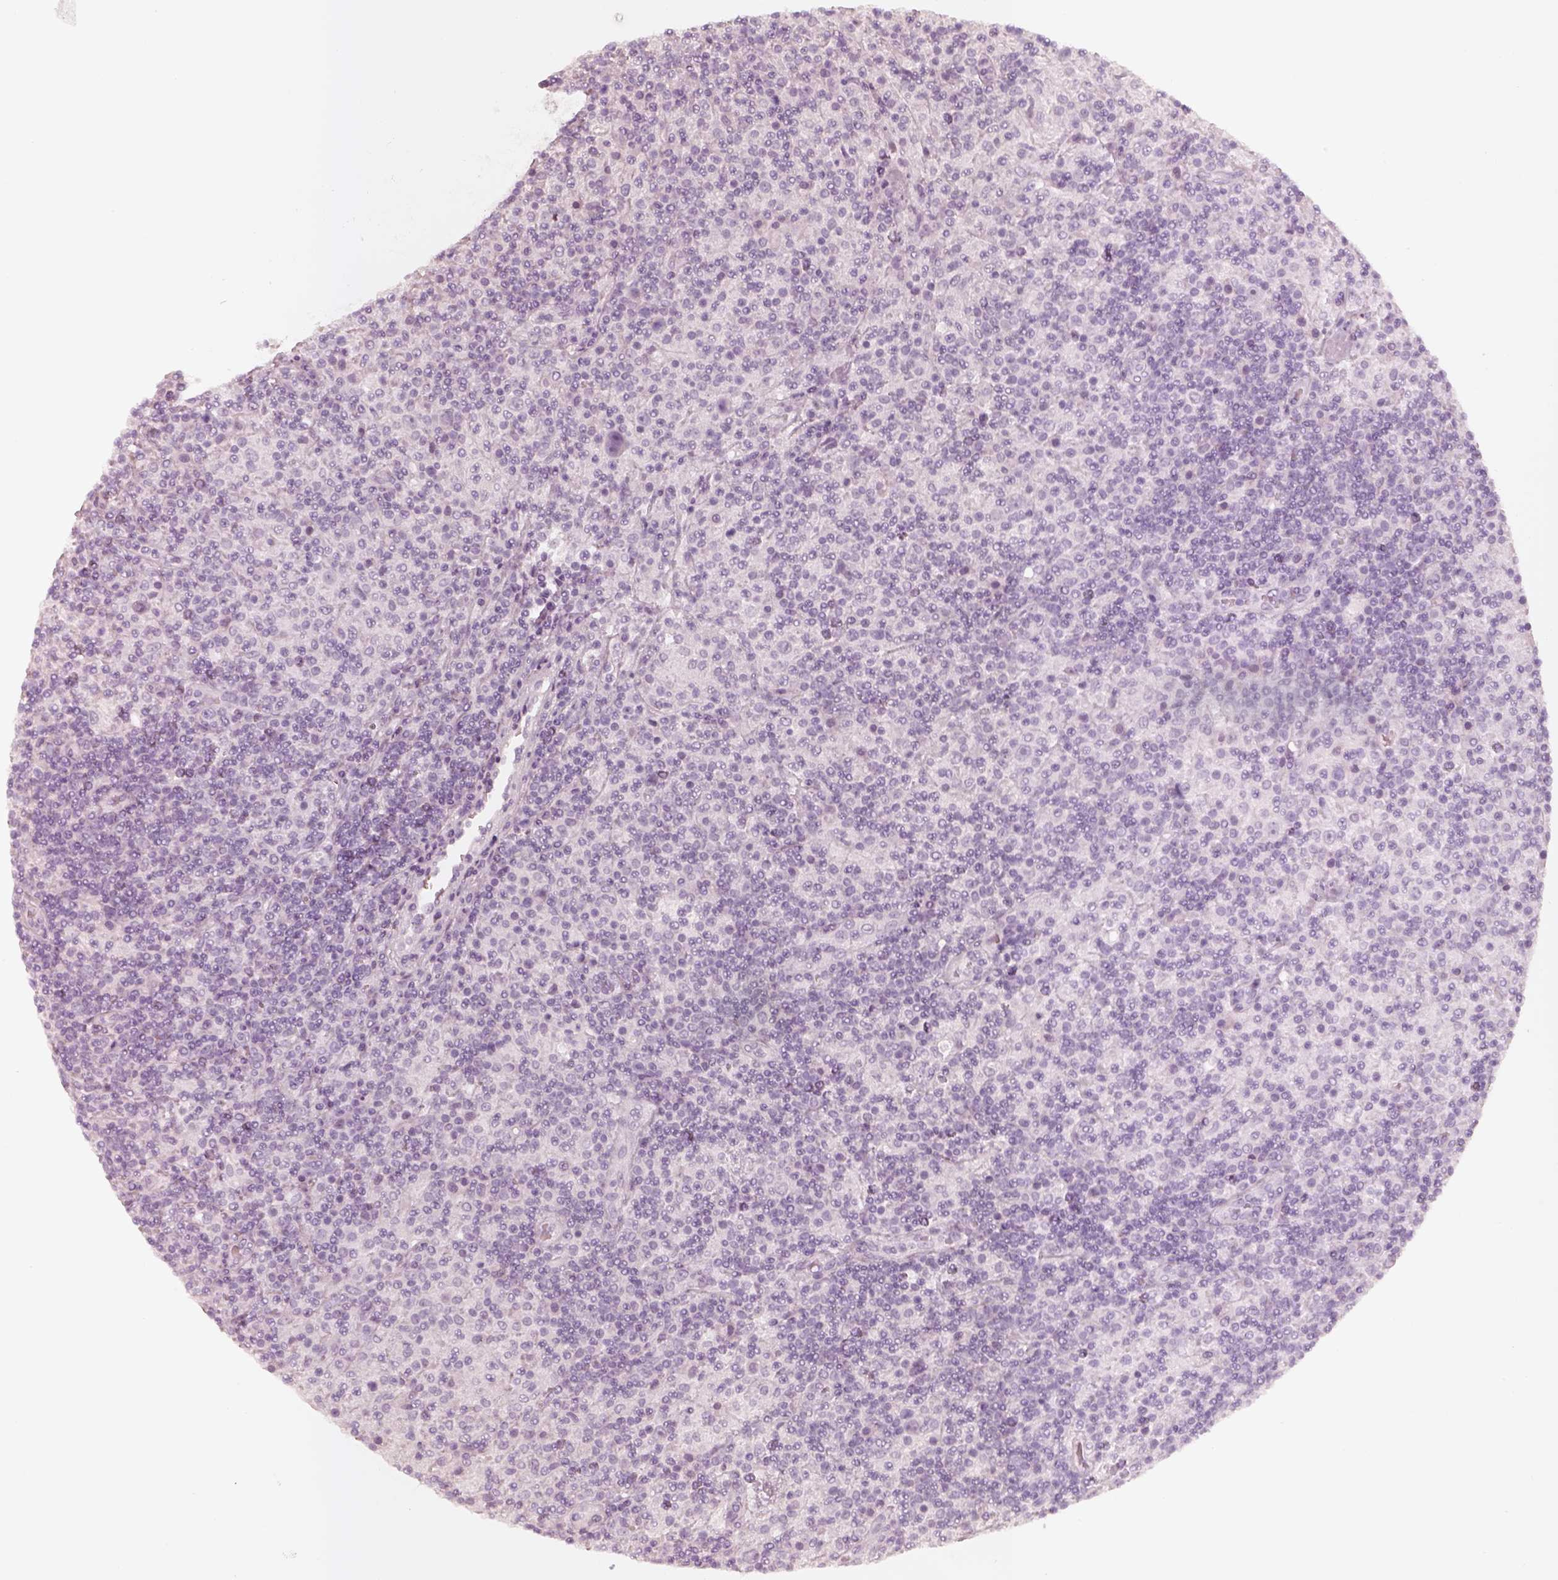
{"staining": {"intensity": "negative", "quantity": "none", "location": "none"}, "tissue": "lymphoma", "cell_type": "Tumor cells", "image_type": "cancer", "snomed": [{"axis": "morphology", "description": "Hodgkin's disease, NOS"}, {"axis": "topography", "description": "Lymph node"}], "caption": "Immunohistochemical staining of Hodgkin's disease shows no significant expression in tumor cells.", "gene": "KRT72", "patient": {"sex": "male", "age": 70}}